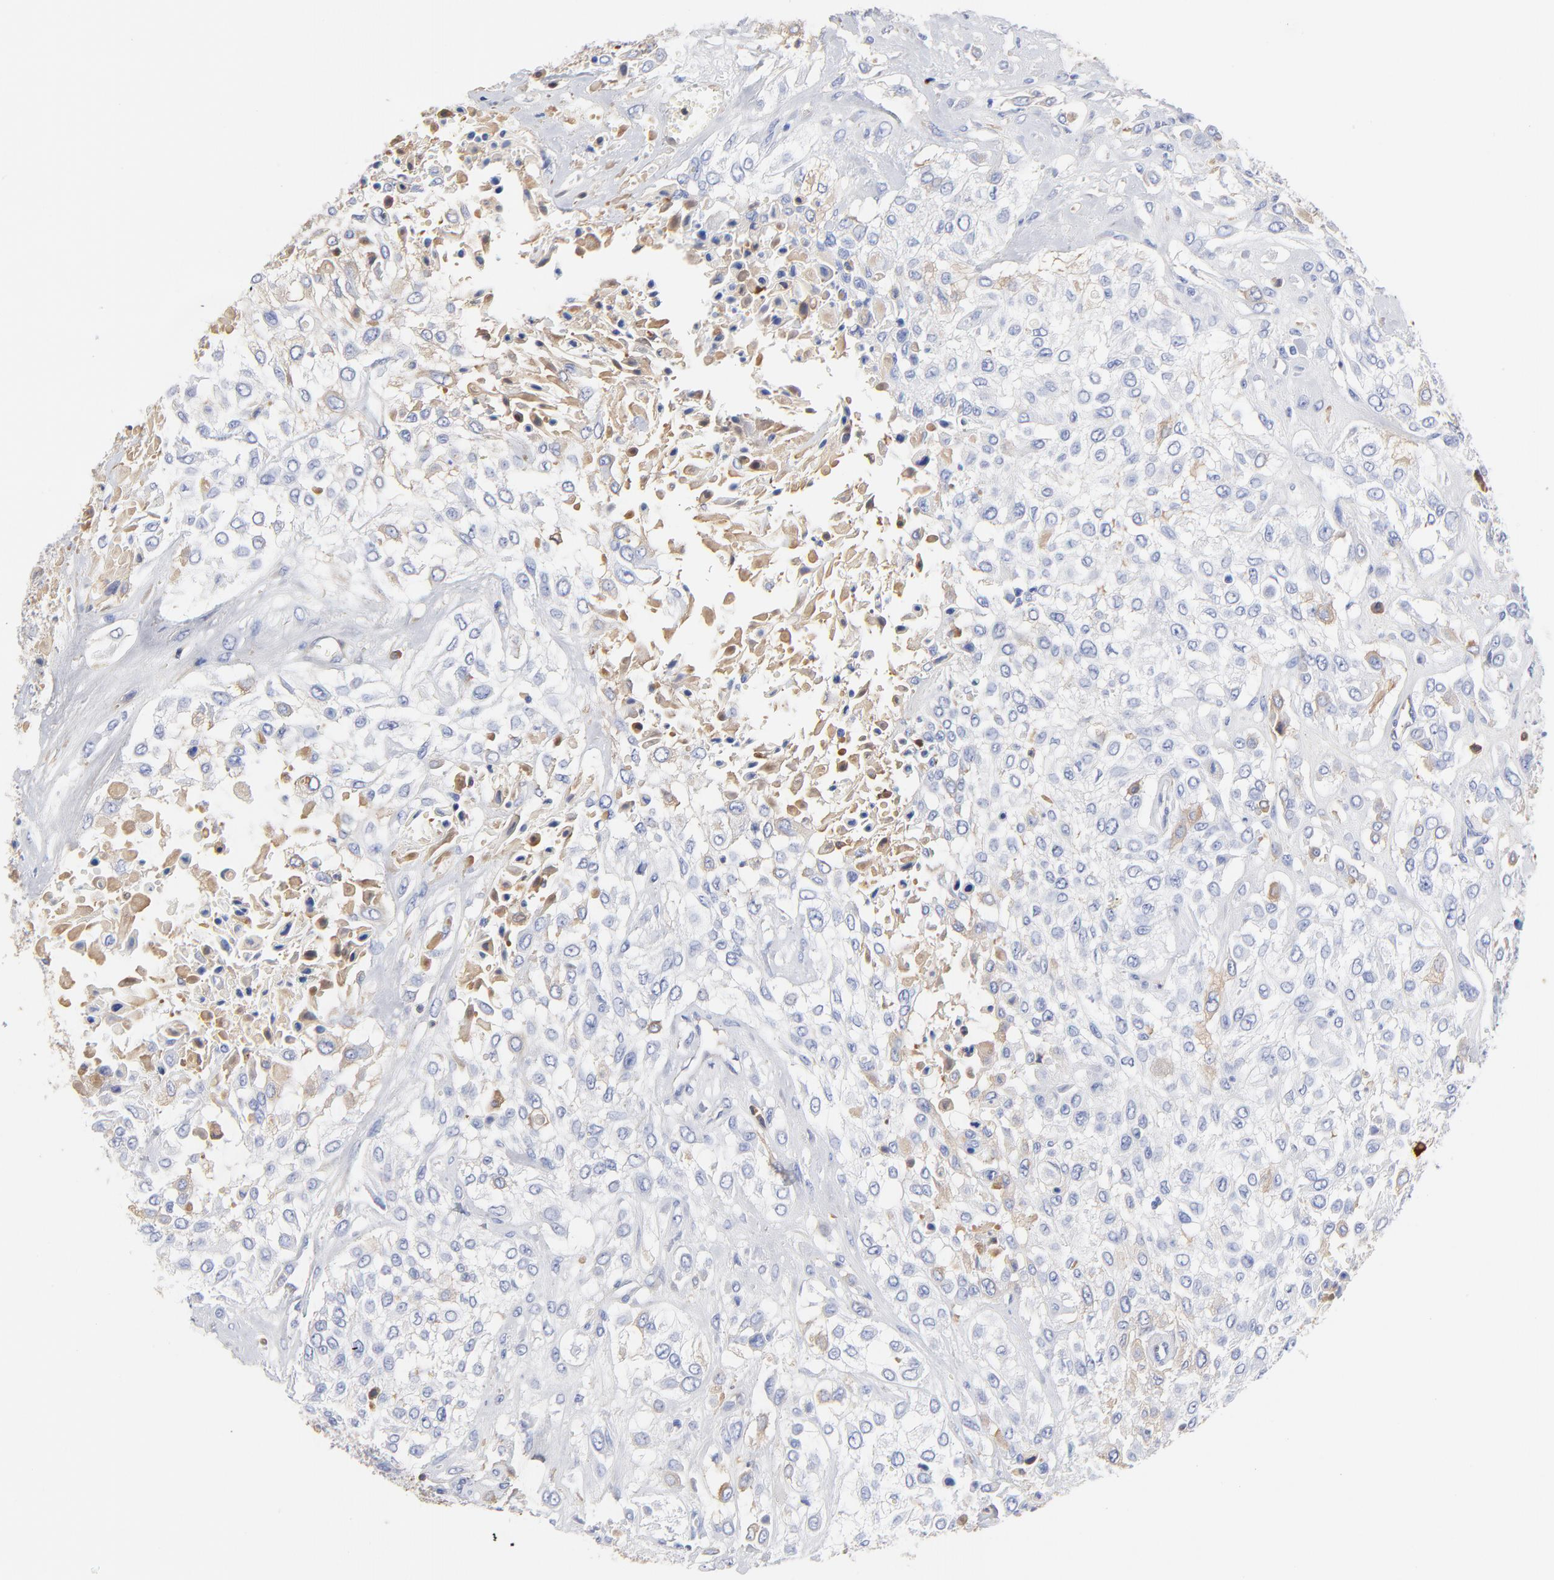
{"staining": {"intensity": "weak", "quantity": "<25%", "location": "cytoplasmic/membranous"}, "tissue": "urothelial cancer", "cell_type": "Tumor cells", "image_type": "cancer", "snomed": [{"axis": "morphology", "description": "Urothelial carcinoma, High grade"}, {"axis": "topography", "description": "Urinary bladder"}], "caption": "This is an IHC histopathology image of human urothelial cancer. There is no expression in tumor cells.", "gene": "IGLV3-10", "patient": {"sex": "male", "age": 57}}